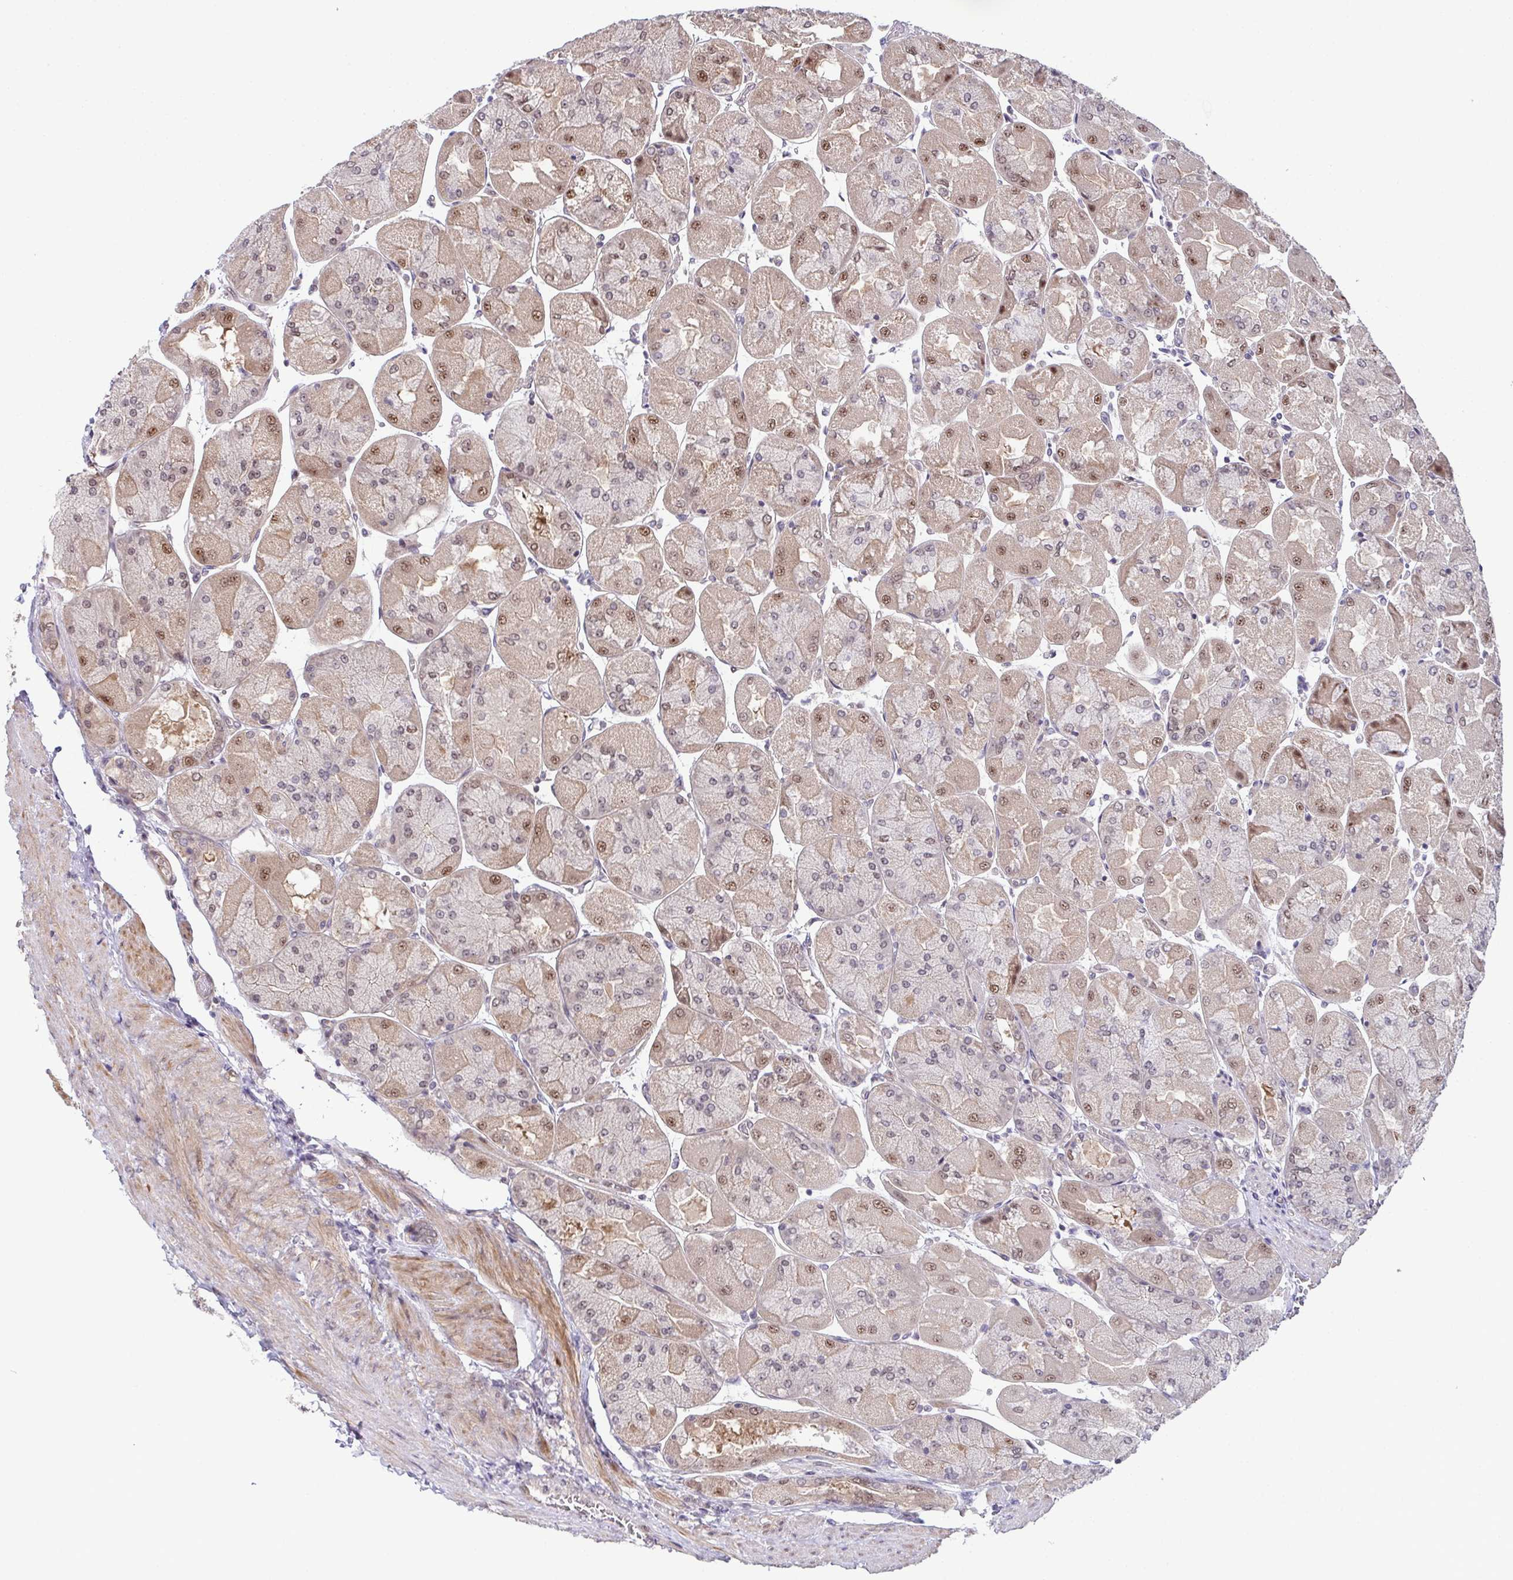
{"staining": {"intensity": "moderate", "quantity": "25%-75%", "location": "nuclear"}, "tissue": "stomach", "cell_type": "Glandular cells", "image_type": "normal", "snomed": [{"axis": "morphology", "description": "Normal tissue, NOS"}, {"axis": "topography", "description": "Stomach"}], "caption": "Protein expression analysis of unremarkable human stomach reveals moderate nuclear staining in about 25%-75% of glandular cells.", "gene": "DNAJB1", "patient": {"sex": "female", "age": 61}}